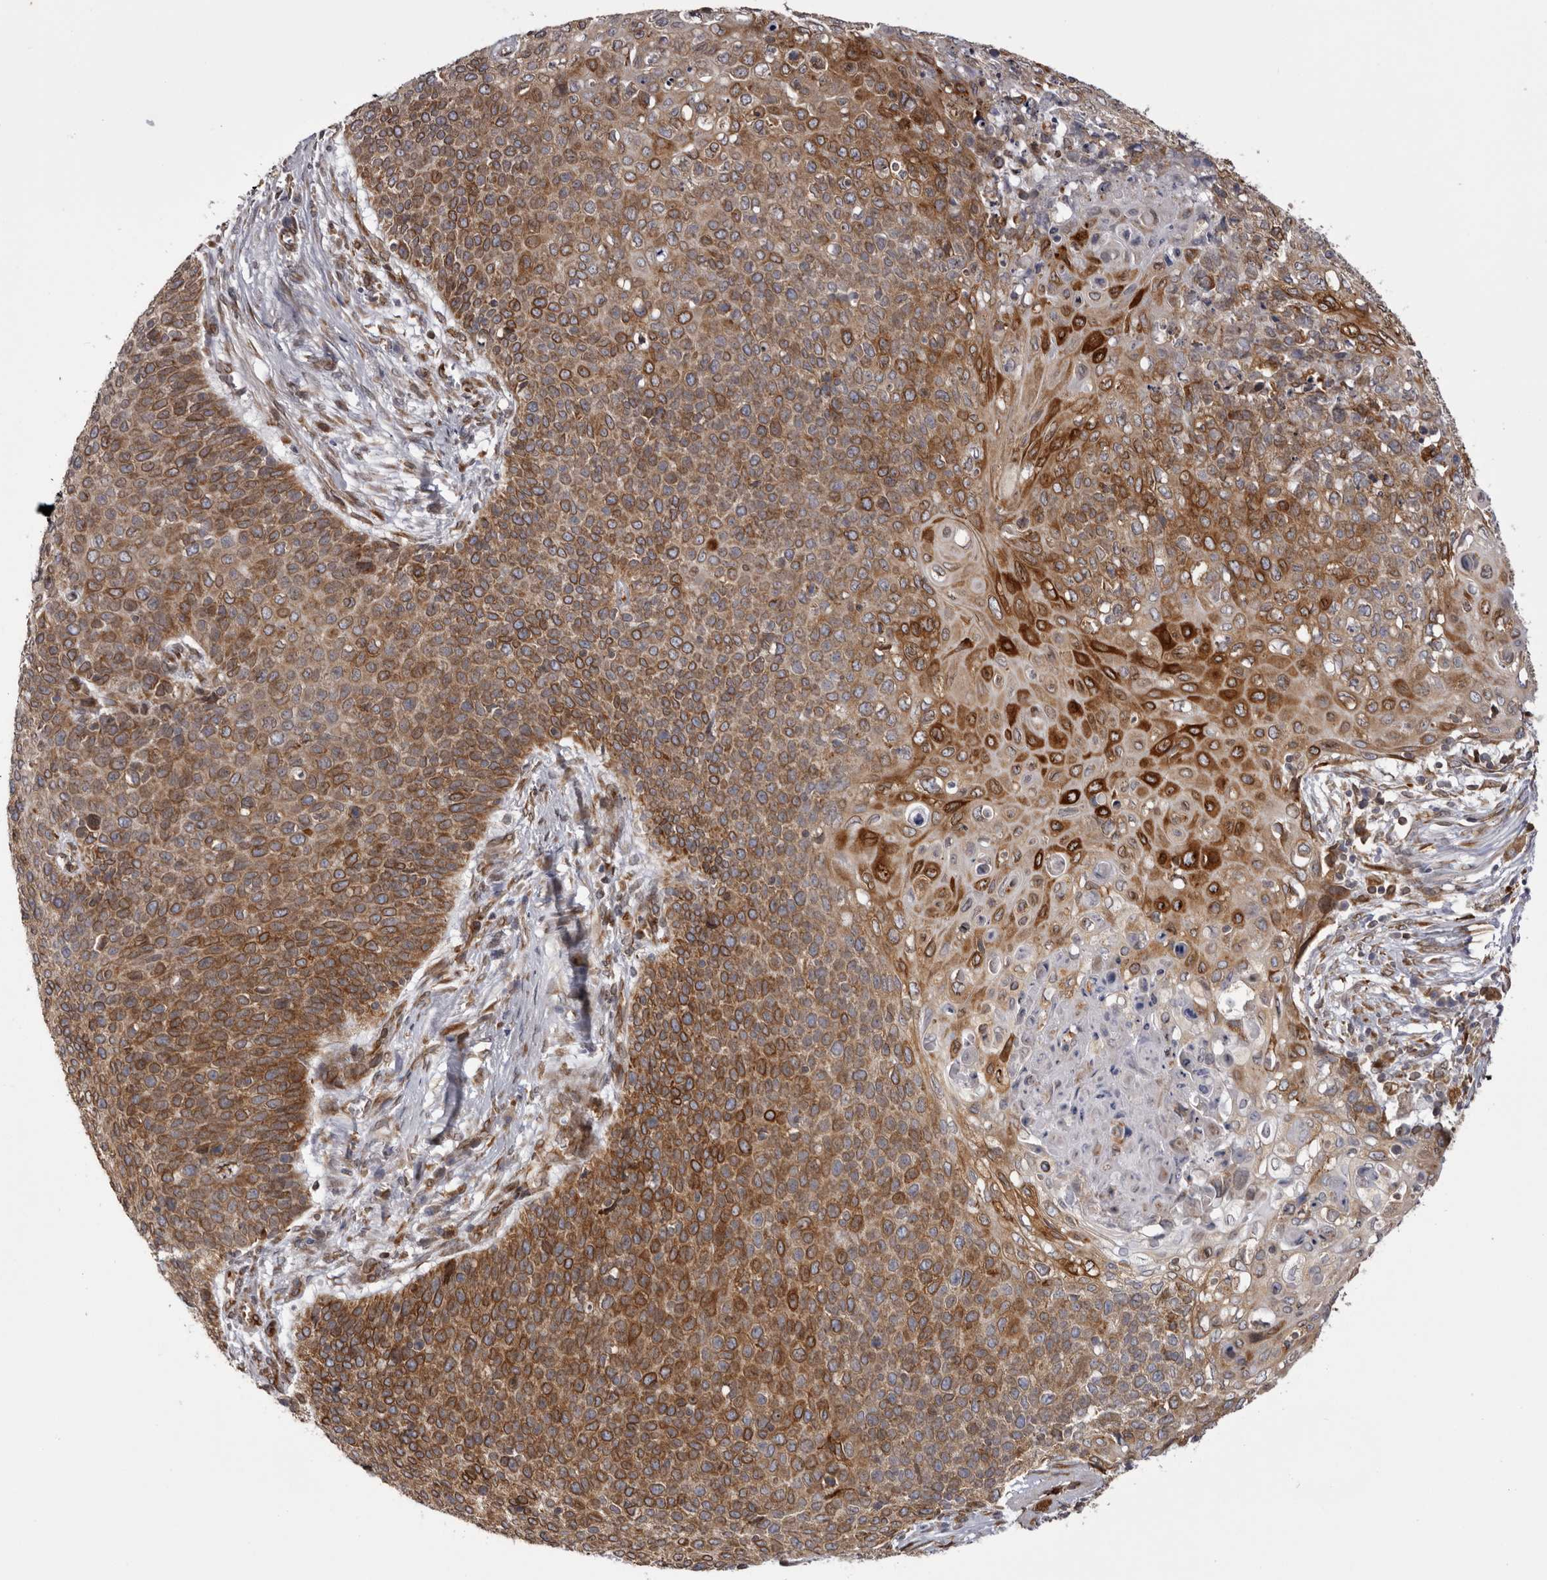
{"staining": {"intensity": "moderate", "quantity": ">75%", "location": "cytoplasmic/membranous"}, "tissue": "cervical cancer", "cell_type": "Tumor cells", "image_type": "cancer", "snomed": [{"axis": "morphology", "description": "Squamous cell carcinoma, NOS"}, {"axis": "topography", "description": "Cervix"}], "caption": "Tumor cells demonstrate medium levels of moderate cytoplasmic/membranous expression in approximately >75% of cells in cervical cancer.", "gene": "C4orf3", "patient": {"sex": "female", "age": 39}}